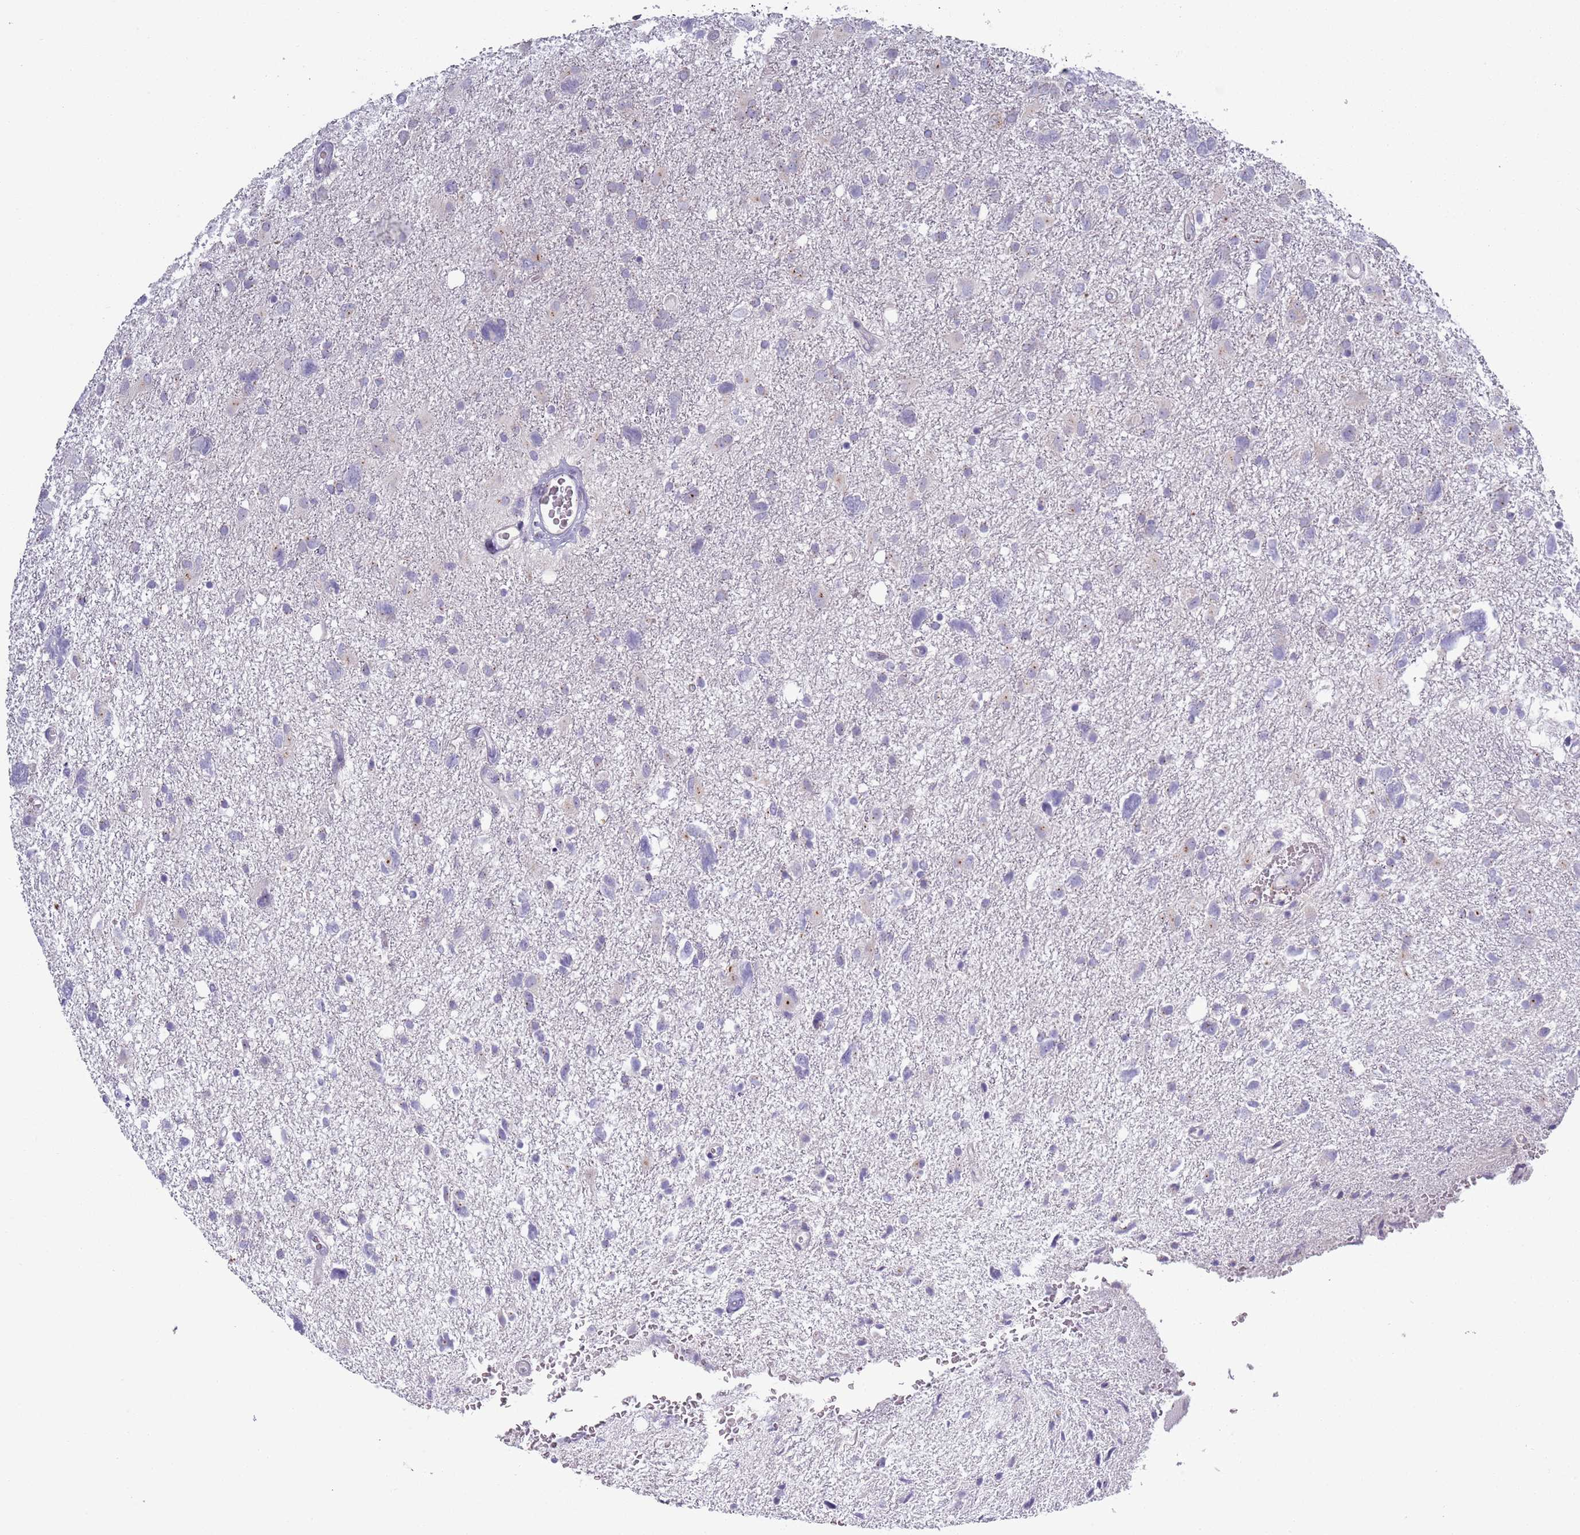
{"staining": {"intensity": "negative", "quantity": "none", "location": "none"}, "tissue": "glioma", "cell_type": "Tumor cells", "image_type": "cancer", "snomed": [{"axis": "morphology", "description": "Glioma, malignant, High grade"}, {"axis": "topography", "description": "Brain"}], "caption": "This photomicrograph is of glioma stained with IHC to label a protein in brown with the nuclei are counter-stained blue. There is no expression in tumor cells.", "gene": "LTB", "patient": {"sex": "male", "age": 61}}